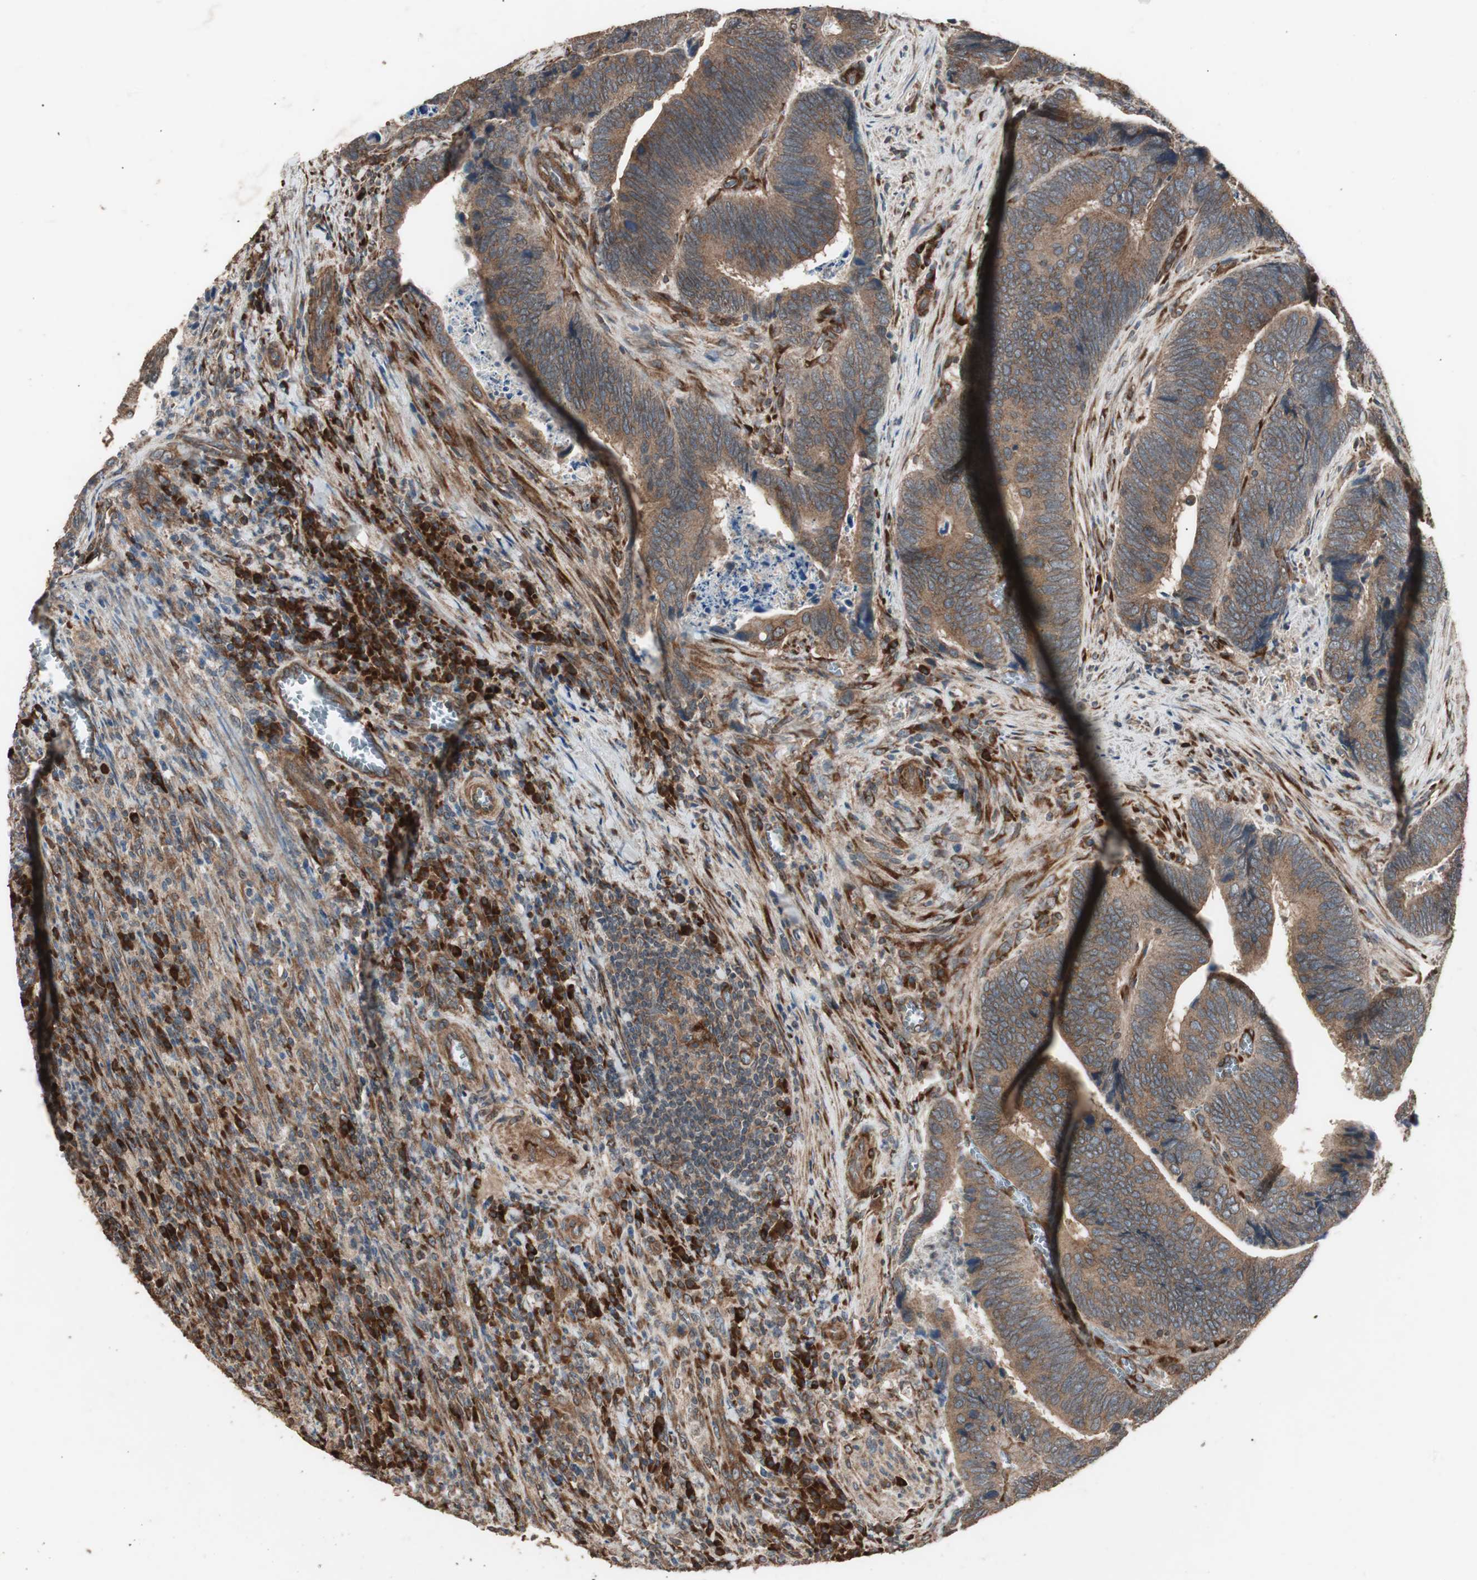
{"staining": {"intensity": "moderate", "quantity": ">75%", "location": "cytoplasmic/membranous"}, "tissue": "colorectal cancer", "cell_type": "Tumor cells", "image_type": "cancer", "snomed": [{"axis": "morphology", "description": "Adenocarcinoma, NOS"}, {"axis": "topography", "description": "Colon"}], "caption": "Colorectal cancer stained with DAB IHC shows medium levels of moderate cytoplasmic/membranous positivity in approximately >75% of tumor cells. Immunohistochemistry stains the protein in brown and the nuclei are stained blue.", "gene": "LZTS1", "patient": {"sex": "male", "age": 72}}